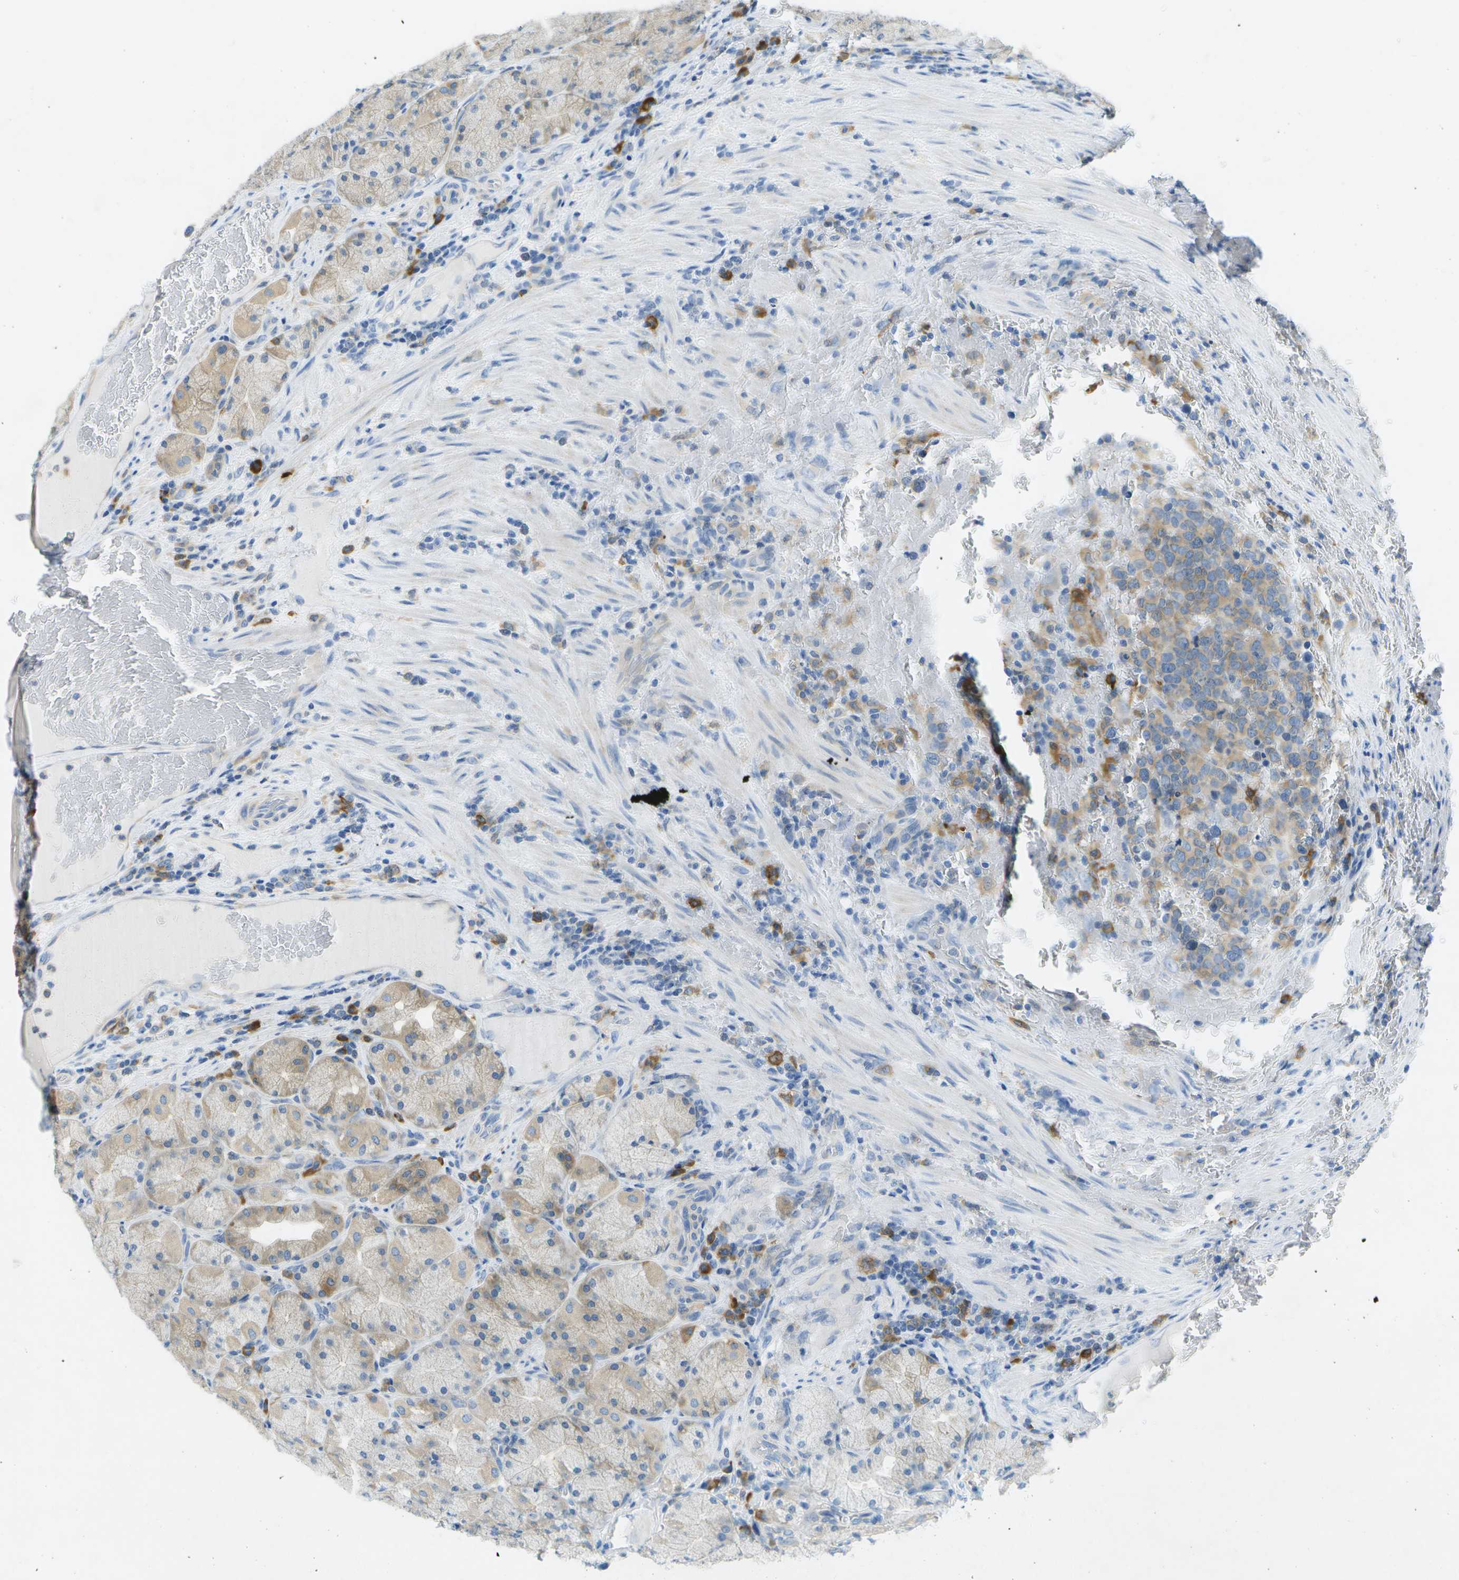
{"staining": {"intensity": "weak", "quantity": "<25%", "location": "cytoplasmic/membranous"}, "tissue": "stomach", "cell_type": "Glandular cells", "image_type": "normal", "snomed": [{"axis": "morphology", "description": "Normal tissue, NOS"}, {"axis": "morphology", "description": "Carcinoid, malignant, NOS"}, {"axis": "topography", "description": "Stomach, upper"}], "caption": "The histopathology image exhibits no significant staining in glandular cells of stomach. (Brightfield microscopy of DAB immunohistochemistry (IHC) at high magnification).", "gene": "WNK2", "patient": {"sex": "male", "age": 39}}